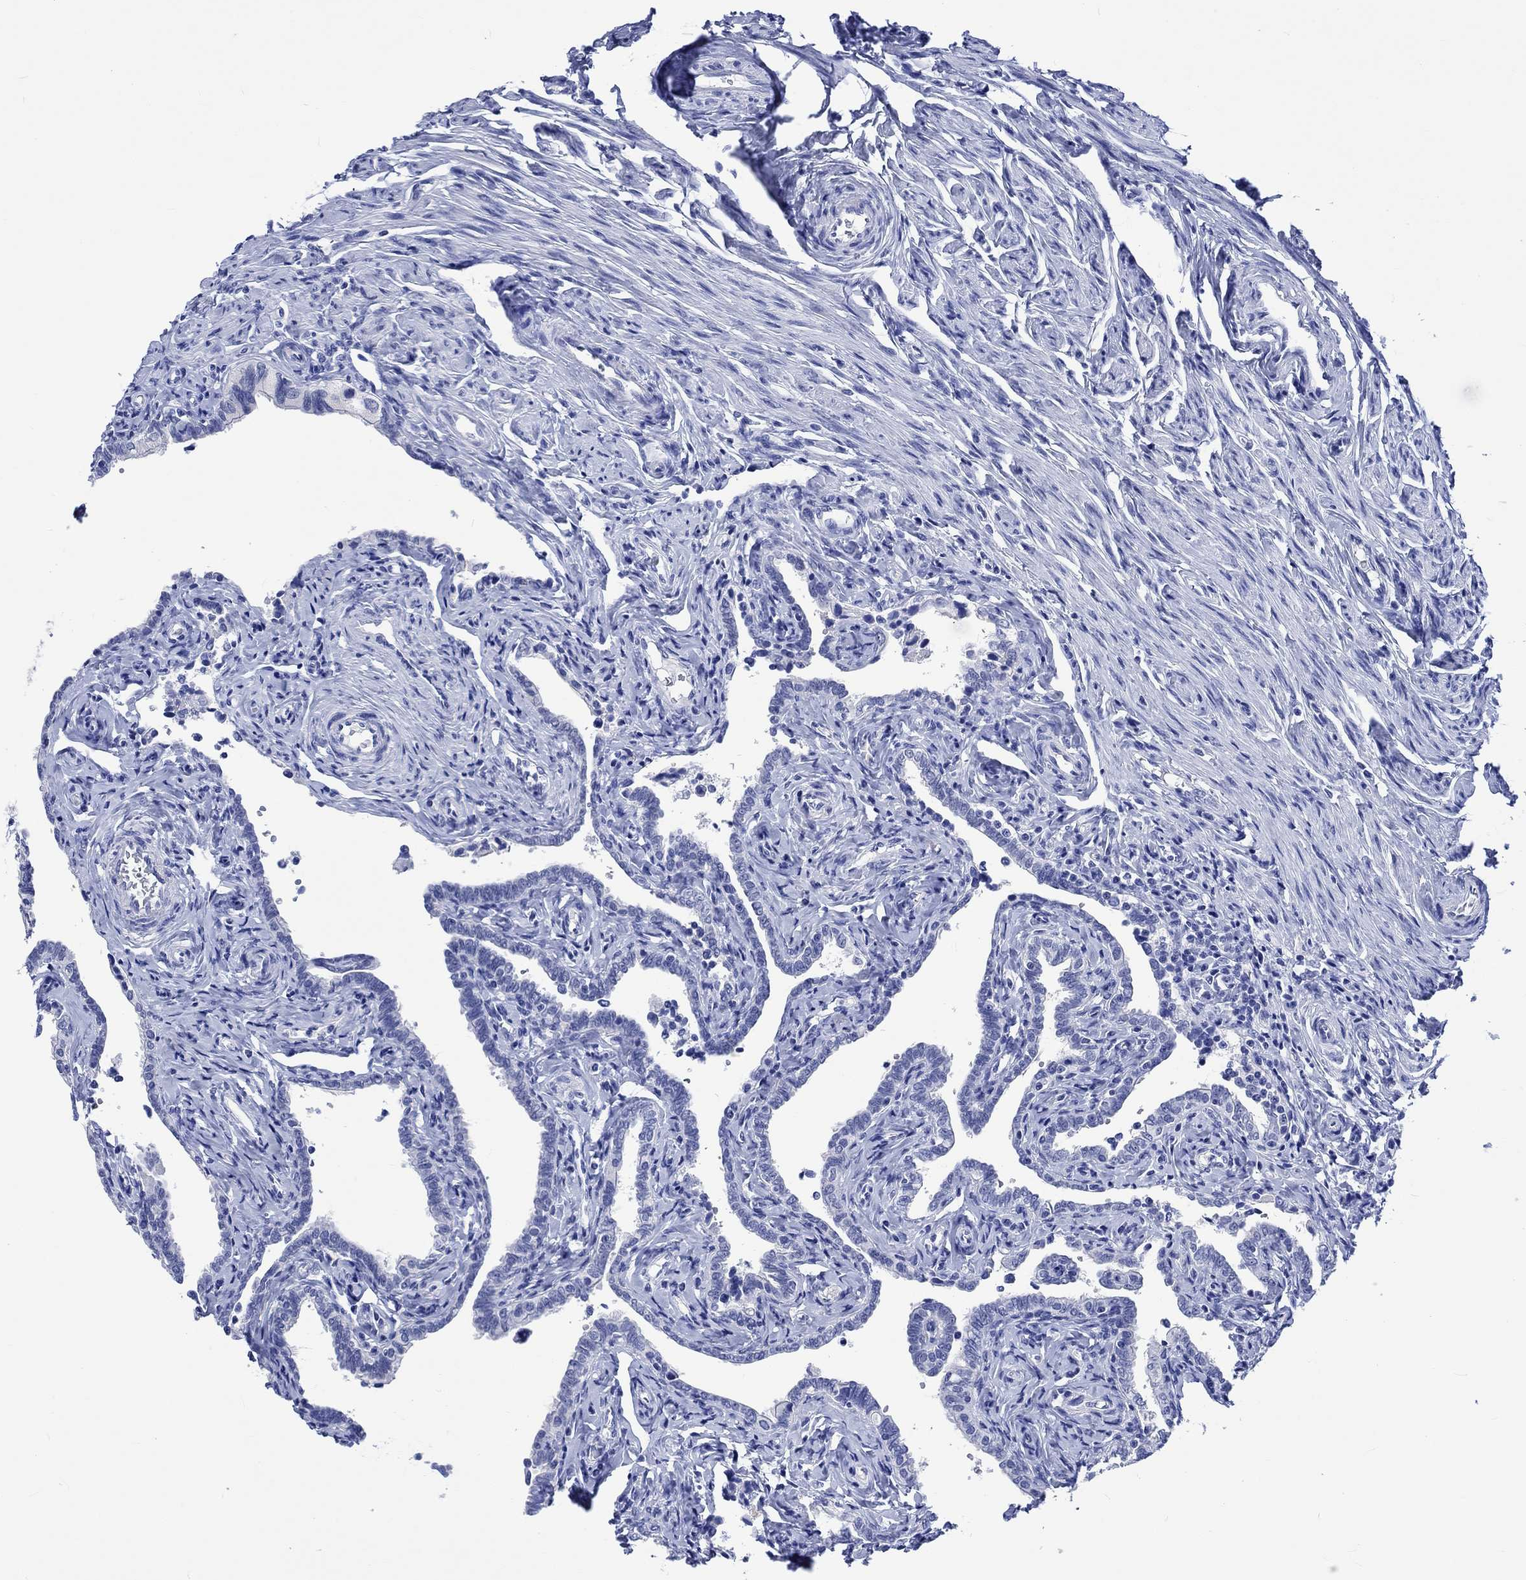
{"staining": {"intensity": "negative", "quantity": "none", "location": "none"}, "tissue": "fallopian tube", "cell_type": "Glandular cells", "image_type": "normal", "snomed": [{"axis": "morphology", "description": "Normal tissue, NOS"}, {"axis": "topography", "description": "Fallopian tube"}, {"axis": "topography", "description": "Ovary"}], "caption": "Immunohistochemistry image of benign fallopian tube stained for a protein (brown), which reveals no expression in glandular cells. (Stains: DAB immunohistochemistry (IHC) with hematoxylin counter stain, Microscopy: brightfield microscopy at high magnification).", "gene": "KLHL33", "patient": {"sex": "female", "age": 54}}